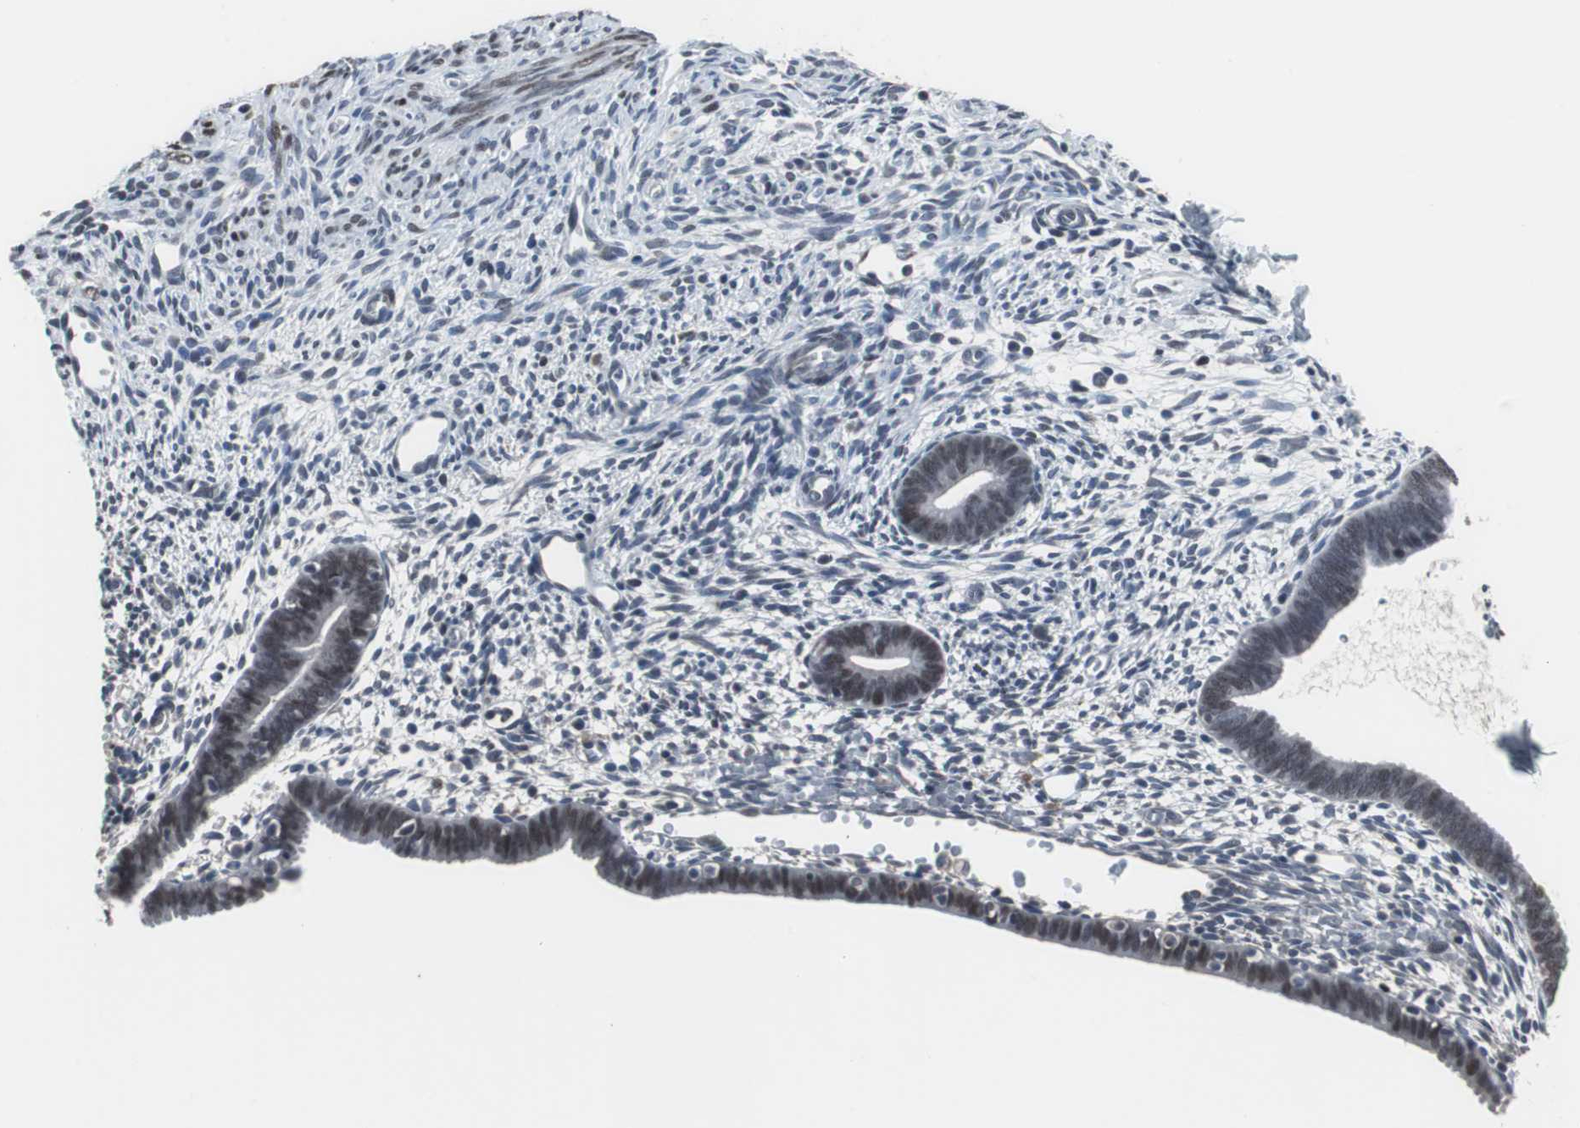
{"staining": {"intensity": "moderate", "quantity": "<25%", "location": "nuclear"}, "tissue": "endometrium", "cell_type": "Cells in endometrial stroma", "image_type": "normal", "snomed": [{"axis": "morphology", "description": "Normal tissue, NOS"}, {"axis": "morphology", "description": "Atrophy, NOS"}, {"axis": "topography", "description": "Uterus"}, {"axis": "topography", "description": "Endometrium"}], "caption": "This histopathology image reveals benign endometrium stained with immunohistochemistry to label a protein in brown. The nuclear of cells in endometrial stroma show moderate positivity for the protein. Nuclei are counter-stained blue.", "gene": "FOXP4", "patient": {"sex": "female", "age": 68}}